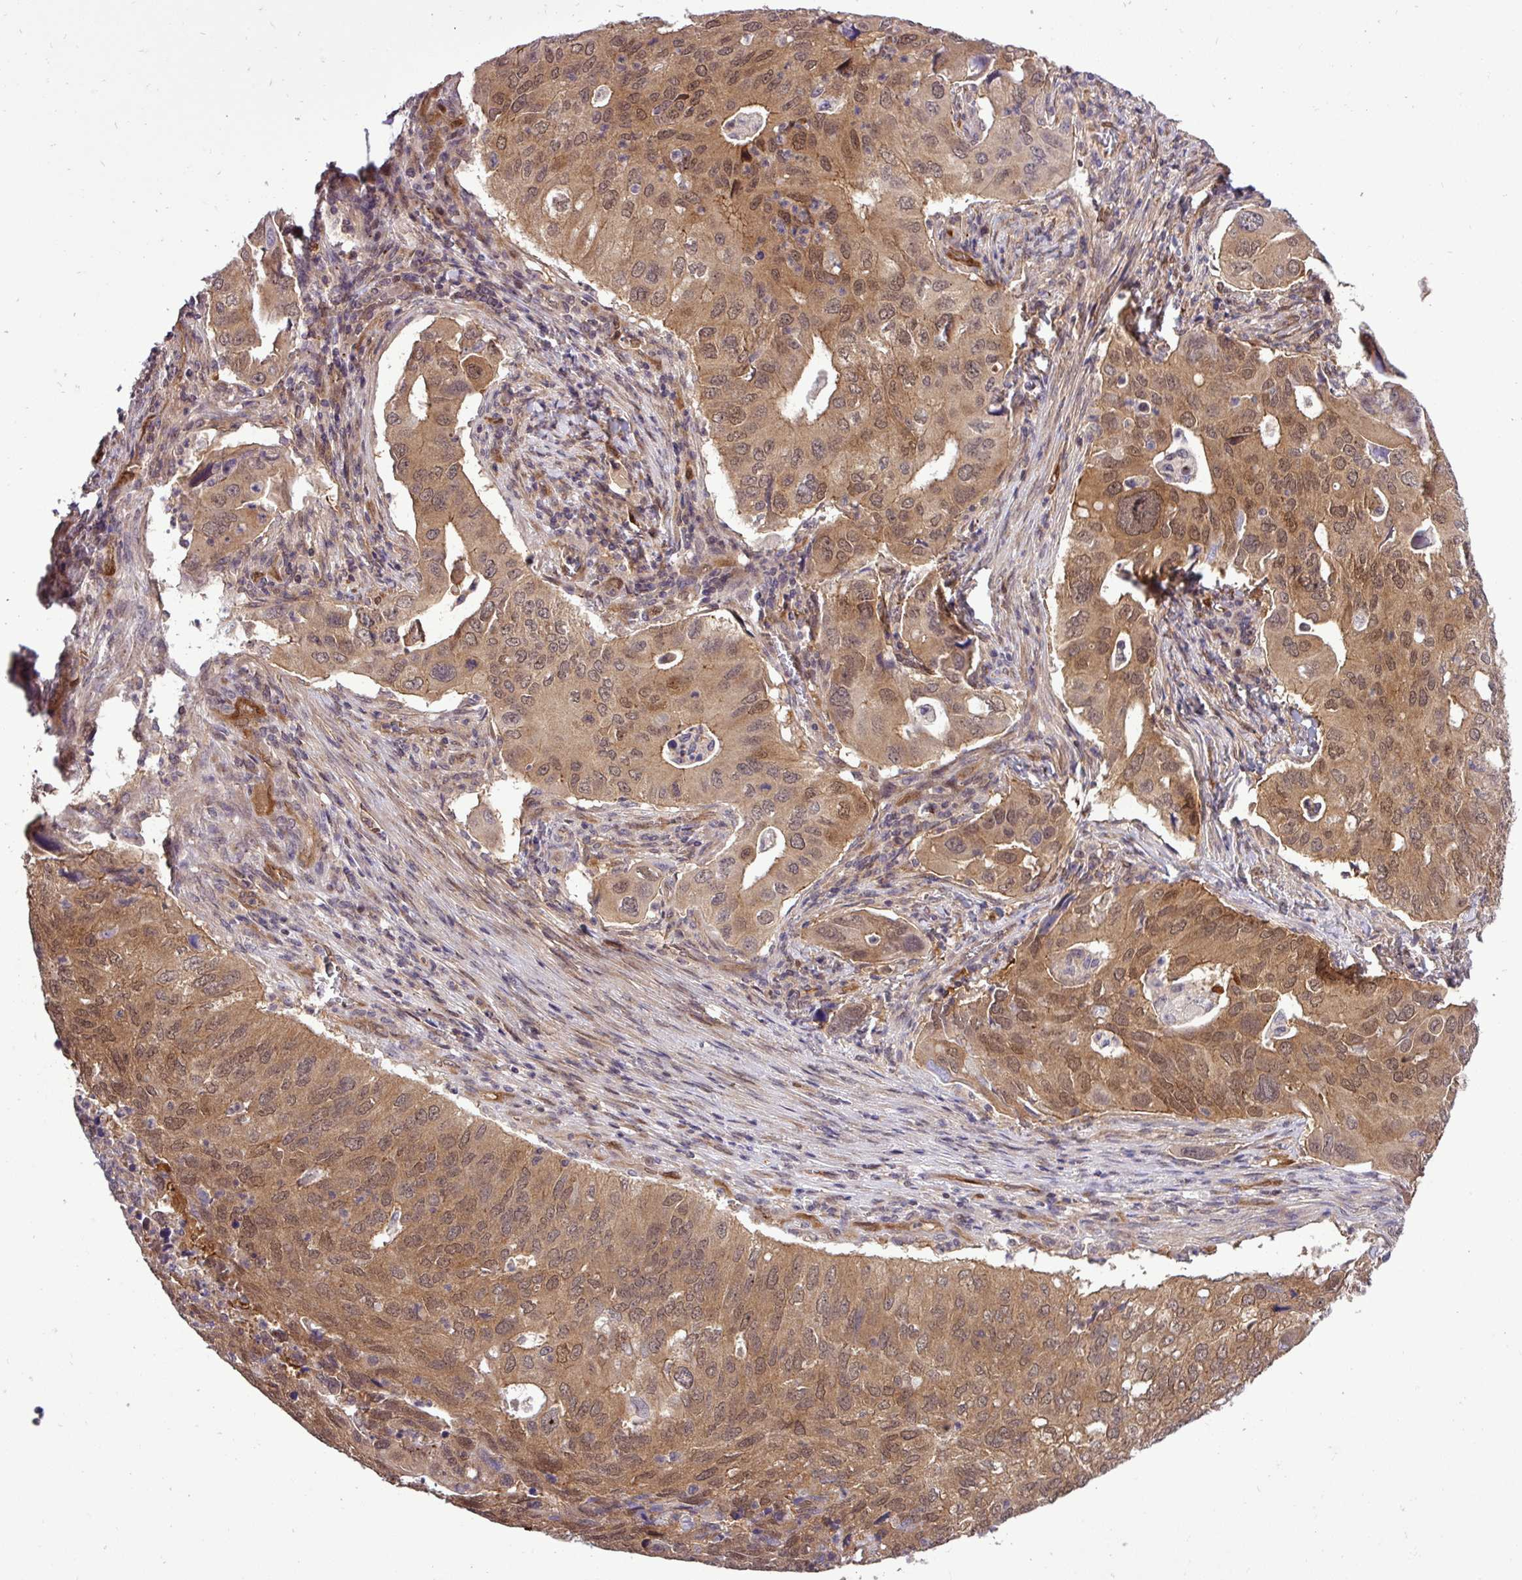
{"staining": {"intensity": "moderate", "quantity": ">75%", "location": "cytoplasmic/membranous,nuclear"}, "tissue": "lung cancer", "cell_type": "Tumor cells", "image_type": "cancer", "snomed": [{"axis": "morphology", "description": "Adenocarcinoma, NOS"}, {"axis": "topography", "description": "Lung"}], "caption": "High-magnification brightfield microscopy of lung adenocarcinoma stained with DAB (3,3'-diaminobenzidine) (brown) and counterstained with hematoxylin (blue). tumor cells exhibit moderate cytoplasmic/membranous and nuclear positivity is seen in approximately>75% of cells.", "gene": "CARHSP1", "patient": {"sex": "male", "age": 48}}